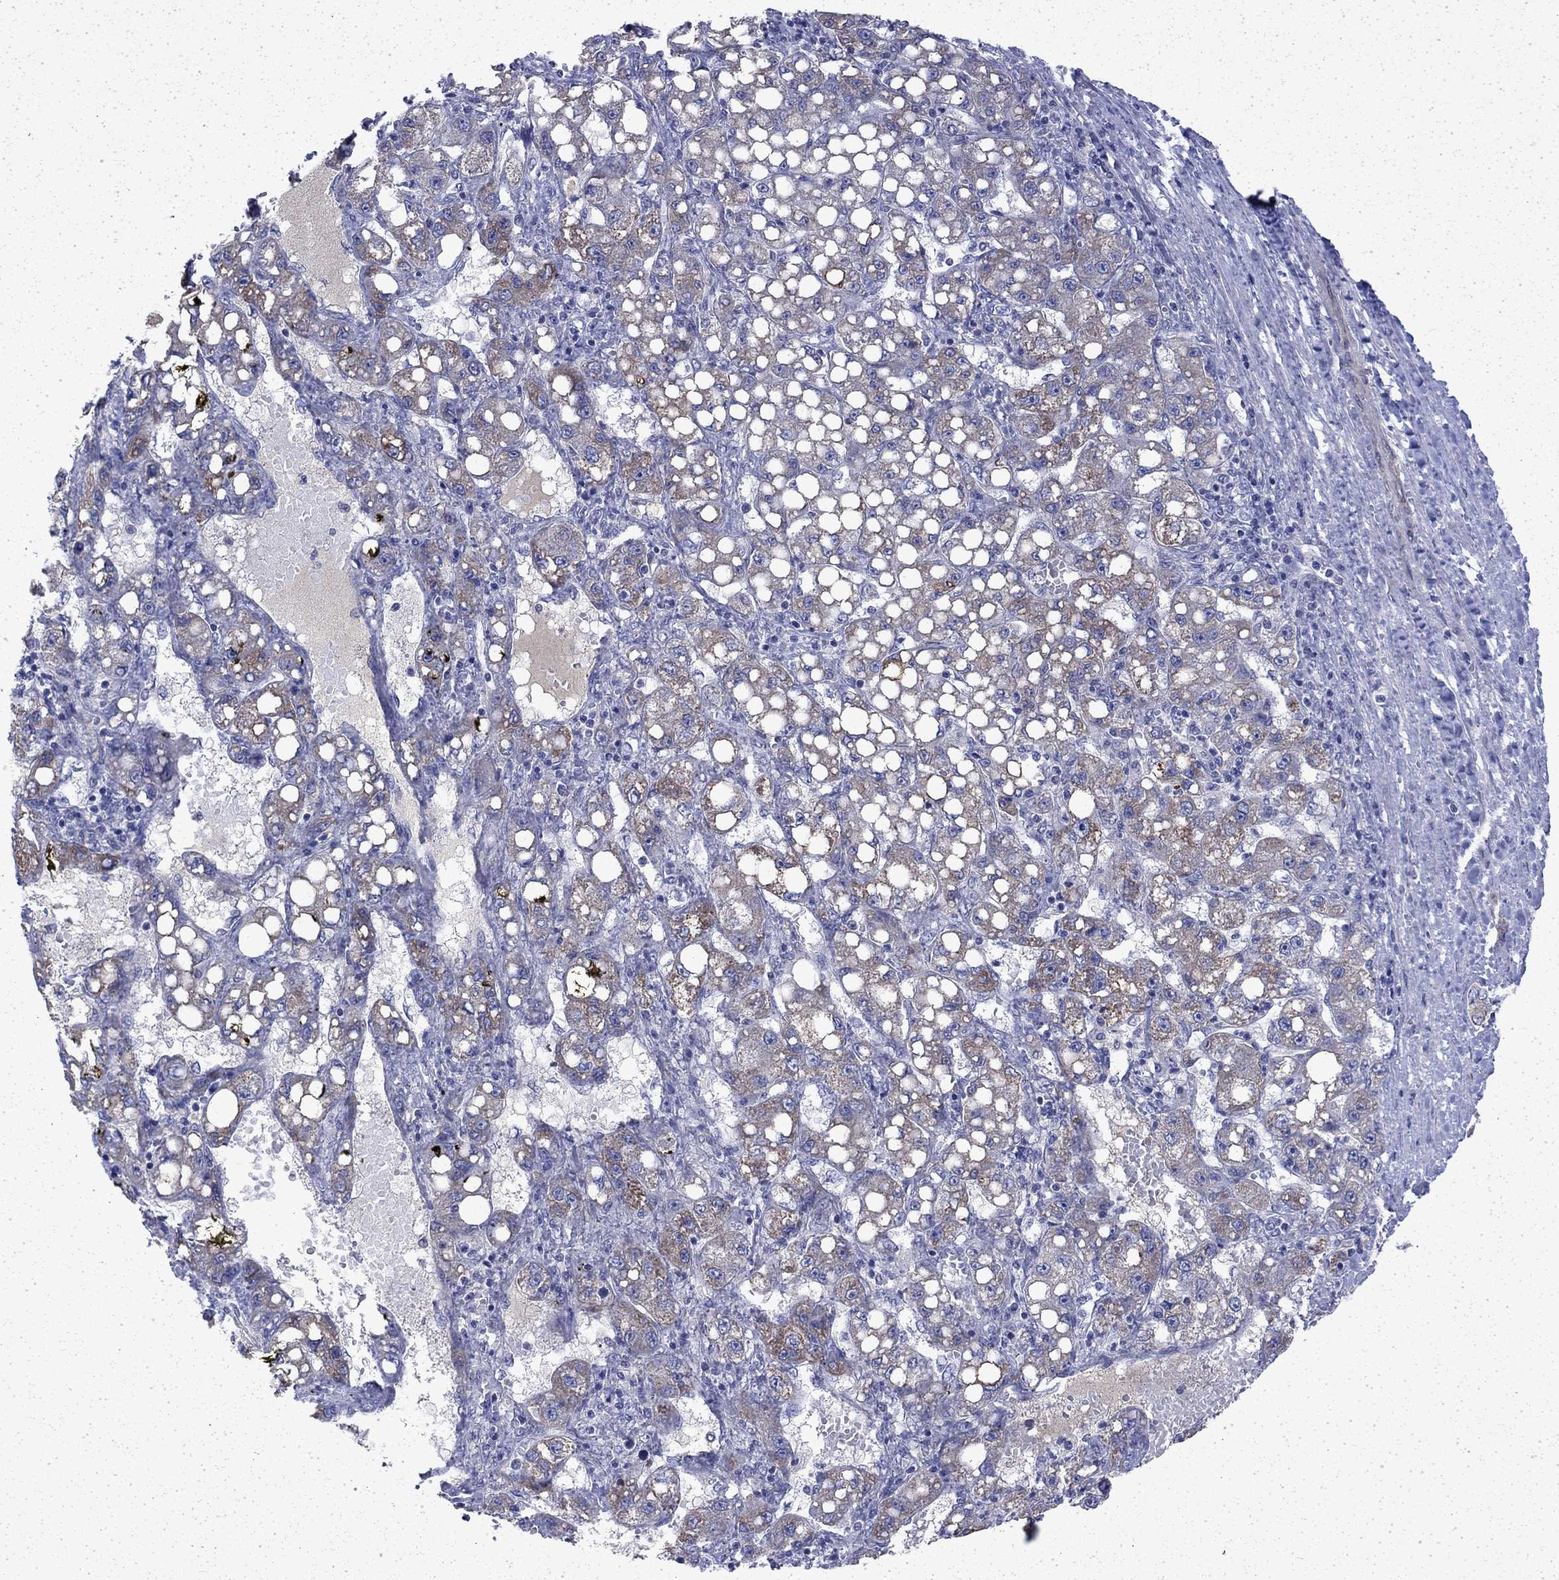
{"staining": {"intensity": "moderate", "quantity": "<25%", "location": "cytoplasmic/membranous"}, "tissue": "liver cancer", "cell_type": "Tumor cells", "image_type": "cancer", "snomed": [{"axis": "morphology", "description": "Carcinoma, Hepatocellular, NOS"}, {"axis": "topography", "description": "Liver"}], "caption": "Moderate cytoplasmic/membranous staining is present in about <25% of tumor cells in hepatocellular carcinoma (liver).", "gene": "DTNA", "patient": {"sex": "female", "age": 65}}